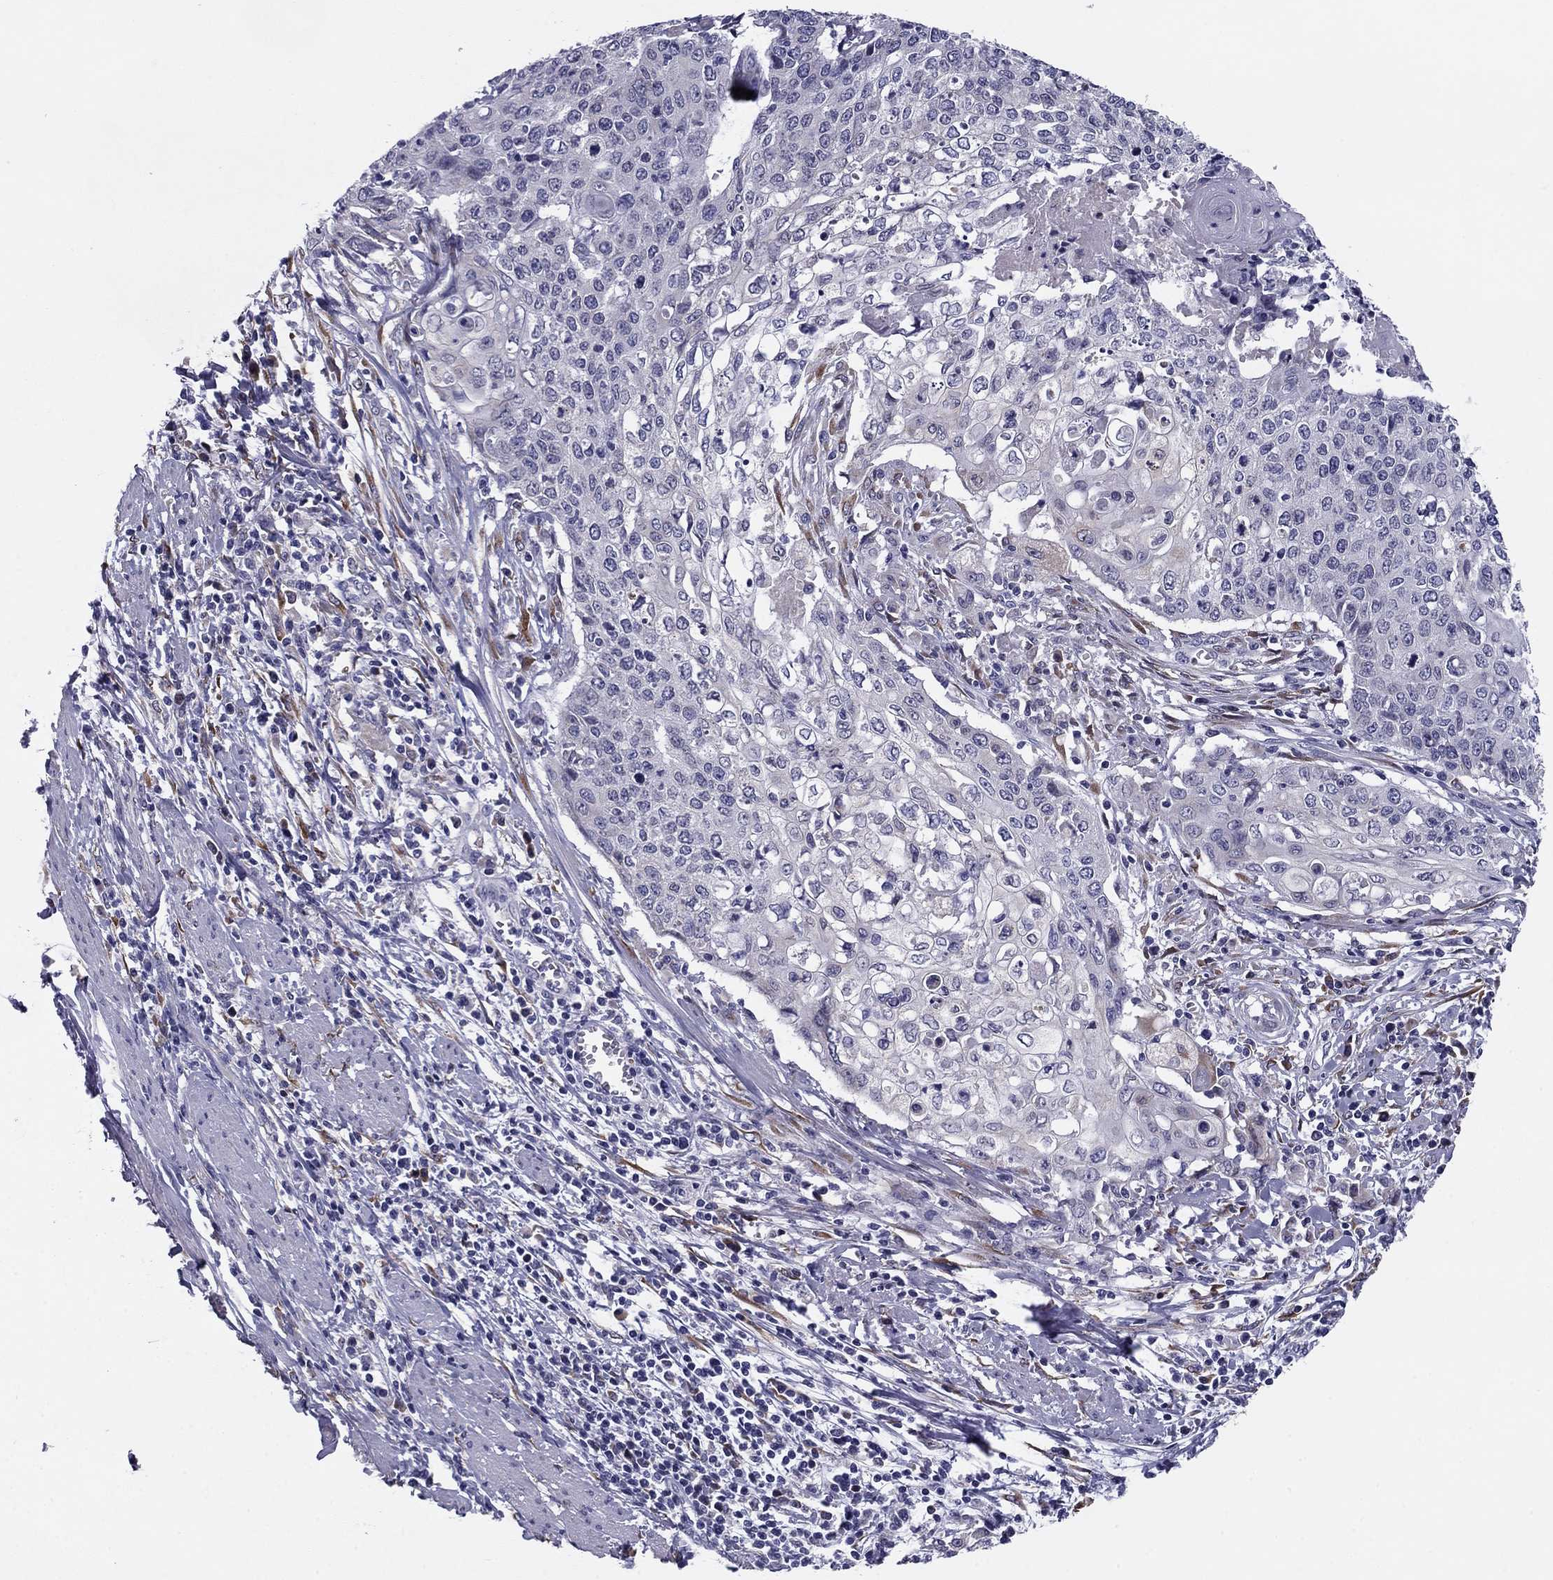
{"staining": {"intensity": "negative", "quantity": "none", "location": "none"}, "tissue": "cervical cancer", "cell_type": "Tumor cells", "image_type": "cancer", "snomed": [{"axis": "morphology", "description": "Squamous cell carcinoma, NOS"}, {"axis": "topography", "description": "Cervix"}], "caption": "High magnification brightfield microscopy of squamous cell carcinoma (cervical) stained with DAB (brown) and counterstained with hematoxylin (blue): tumor cells show no significant staining. (IHC, brightfield microscopy, high magnification).", "gene": "TMED3", "patient": {"sex": "female", "age": 39}}